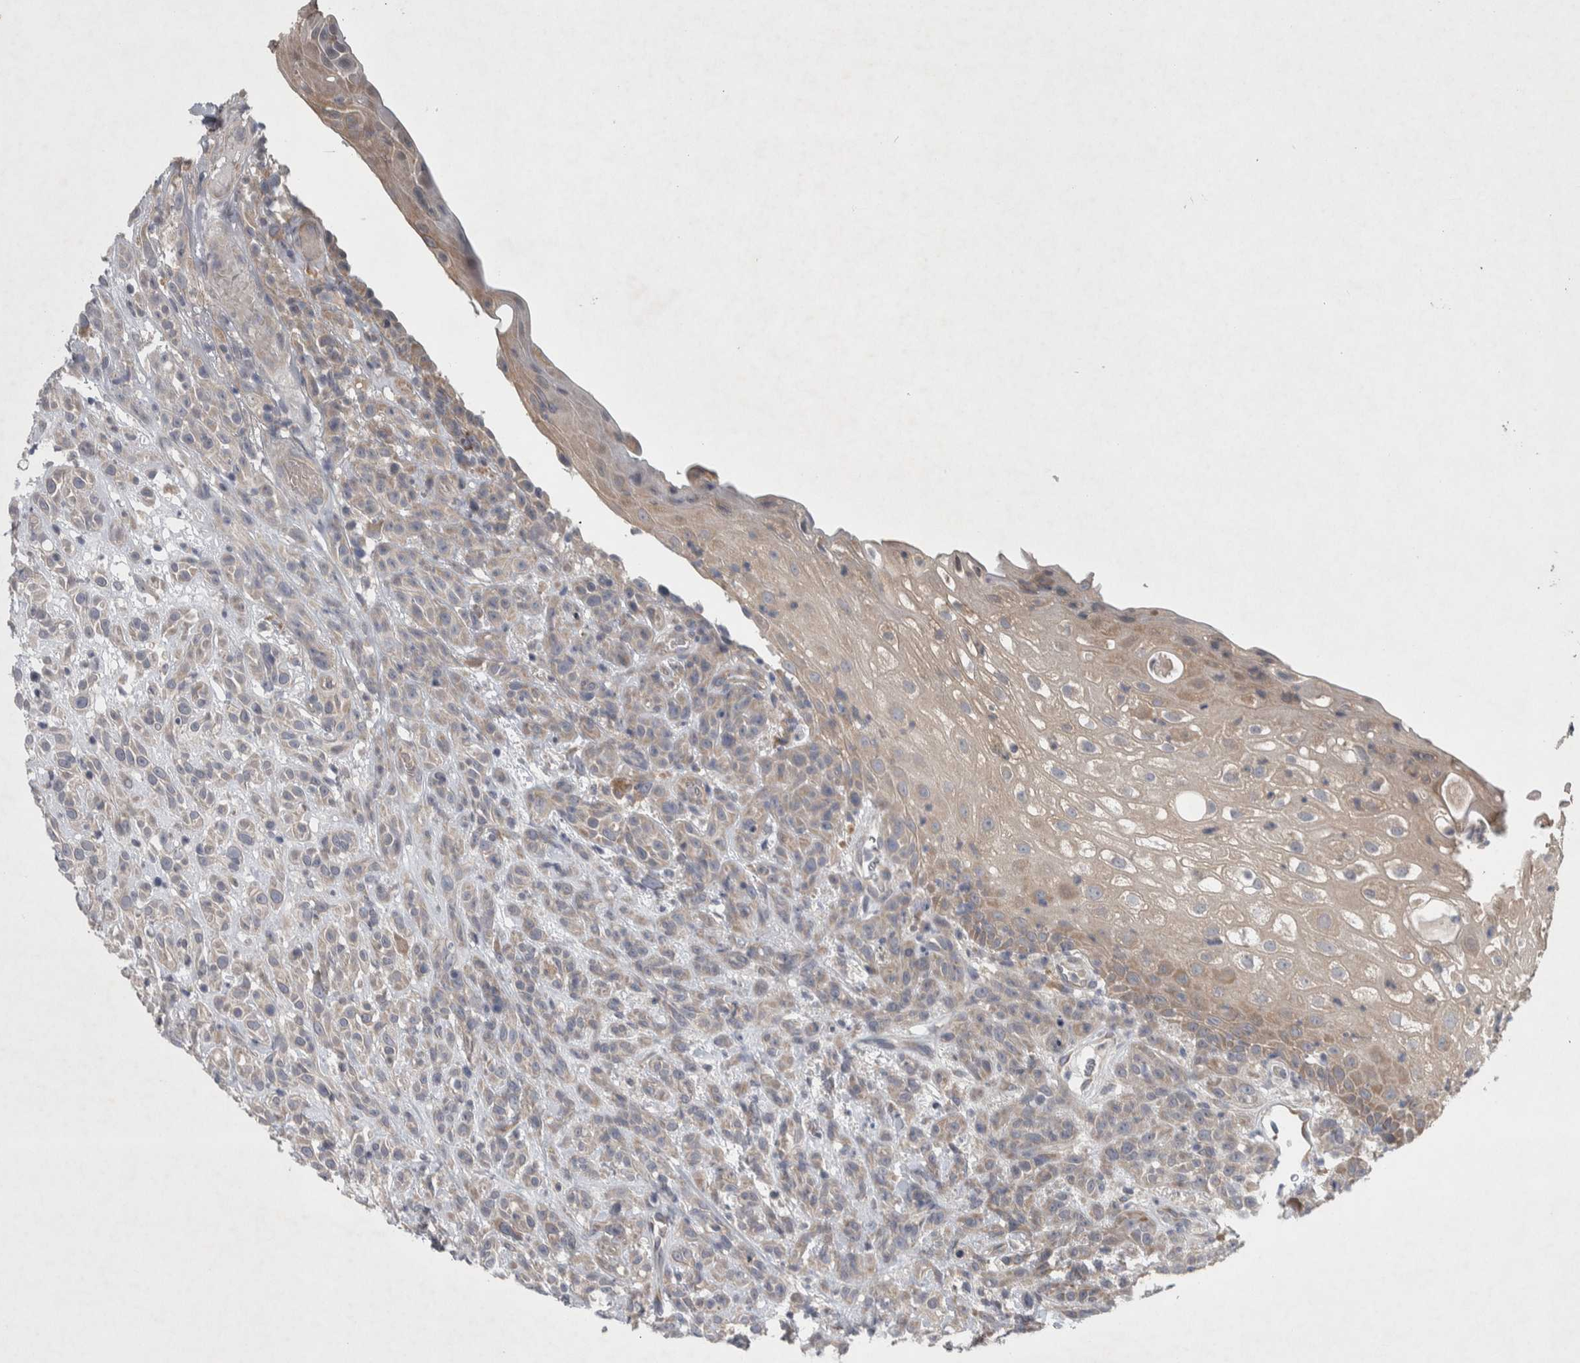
{"staining": {"intensity": "weak", "quantity": "<25%", "location": "cytoplasmic/membranous"}, "tissue": "head and neck cancer", "cell_type": "Tumor cells", "image_type": "cancer", "snomed": [{"axis": "morphology", "description": "Normal tissue, NOS"}, {"axis": "morphology", "description": "Squamous cell carcinoma, NOS"}, {"axis": "topography", "description": "Cartilage tissue"}, {"axis": "topography", "description": "Head-Neck"}], "caption": "Photomicrograph shows no protein positivity in tumor cells of head and neck cancer (squamous cell carcinoma) tissue. (Brightfield microscopy of DAB immunohistochemistry (IHC) at high magnification).", "gene": "SRP68", "patient": {"sex": "male", "age": 62}}